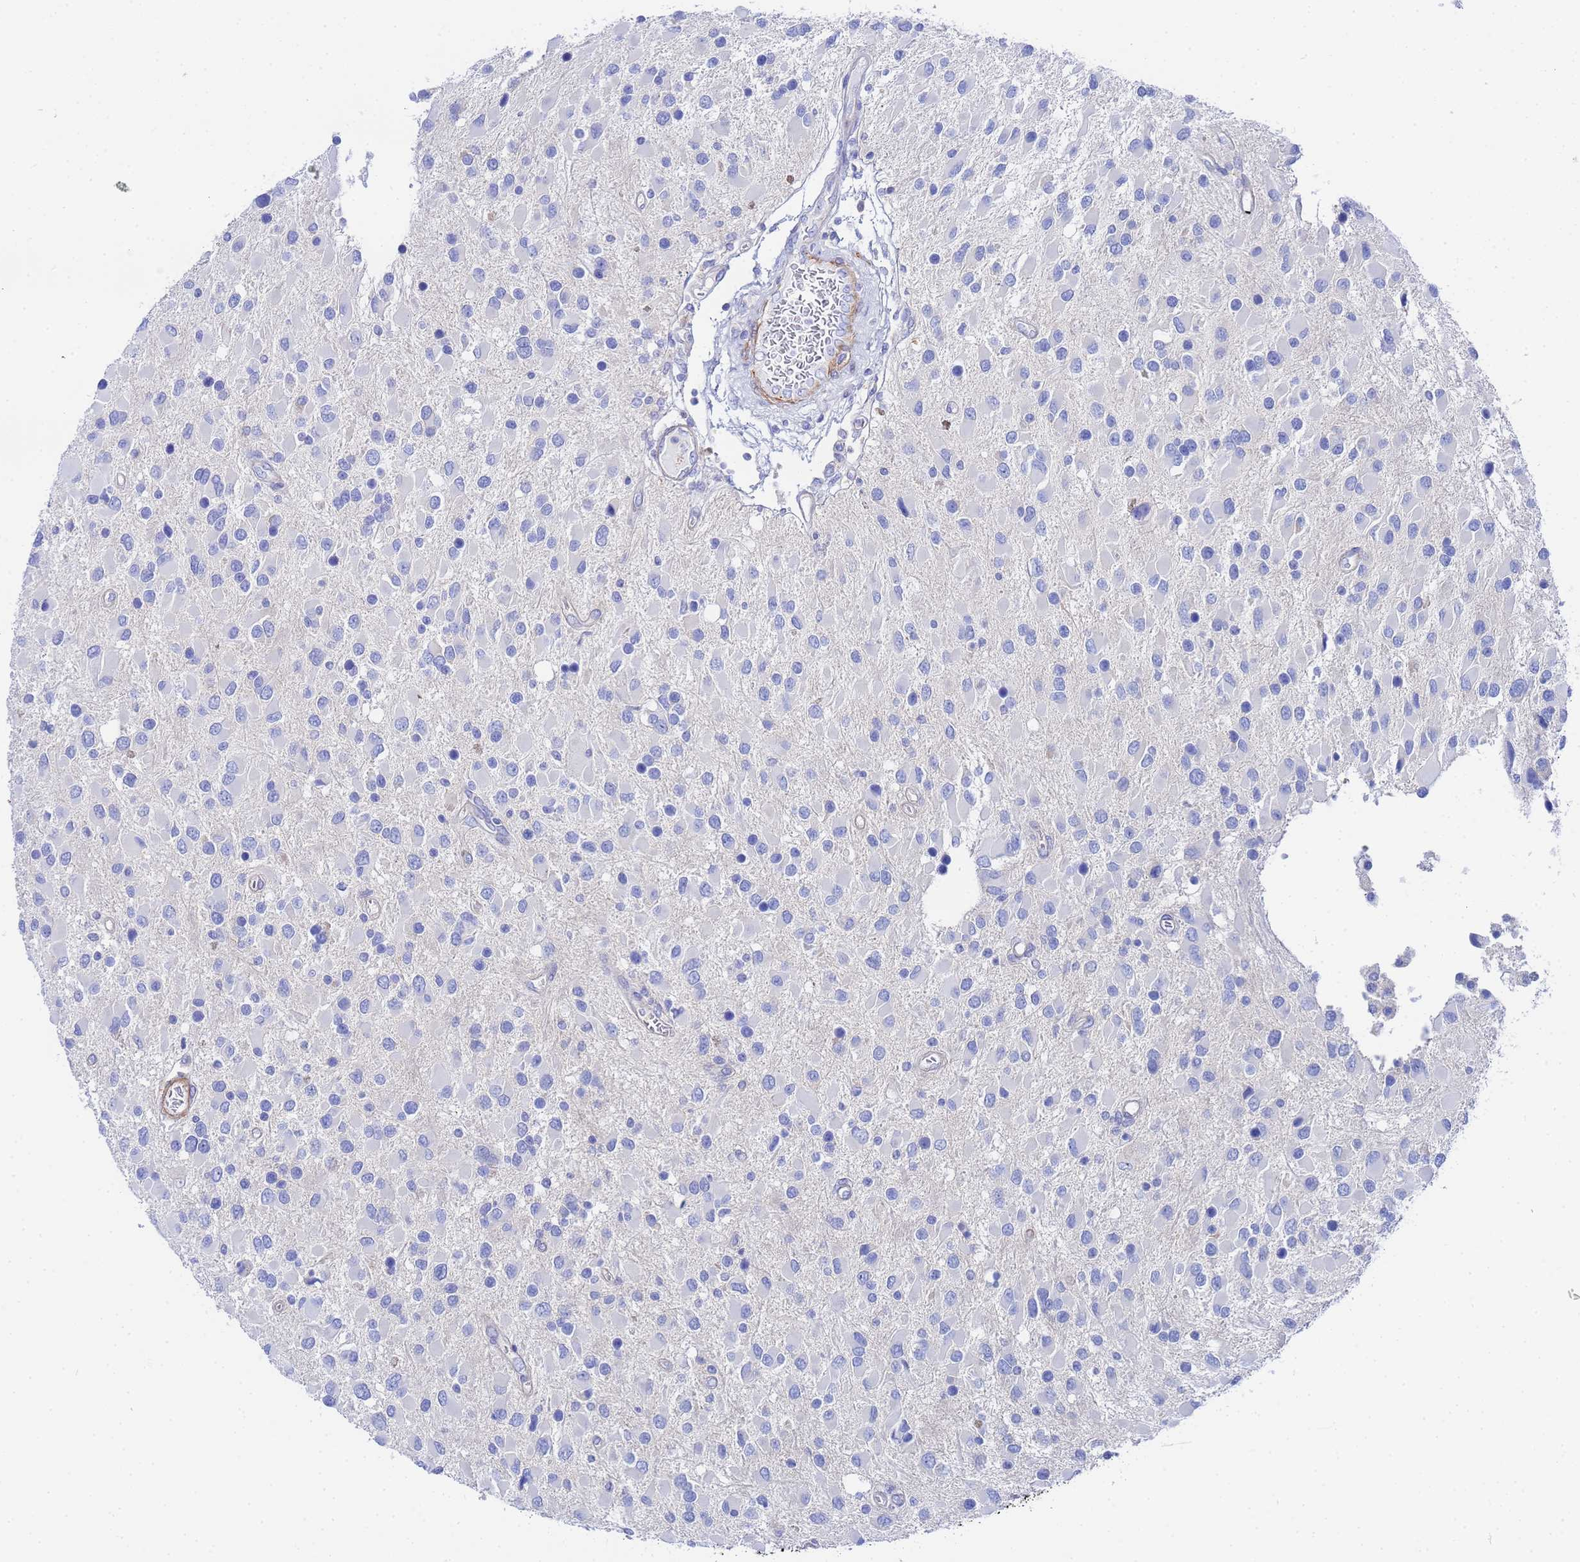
{"staining": {"intensity": "negative", "quantity": "none", "location": "none"}, "tissue": "glioma", "cell_type": "Tumor cells", "image_type": "cancer", "snomed": [{"axis": "morphology", "description": "Glioma, malignant, High grade"}, {"axis": "topography", "description": "Brain"}], "caption": "Immunohistochemistry (IHC) histopathology image of neoplastic tissue: malignant high-grade glioma stained with DAB displays no significant protein positivity in tumor cells.", "gene": "RAB39B", "patient": {"sex": "male", "age": 53}}